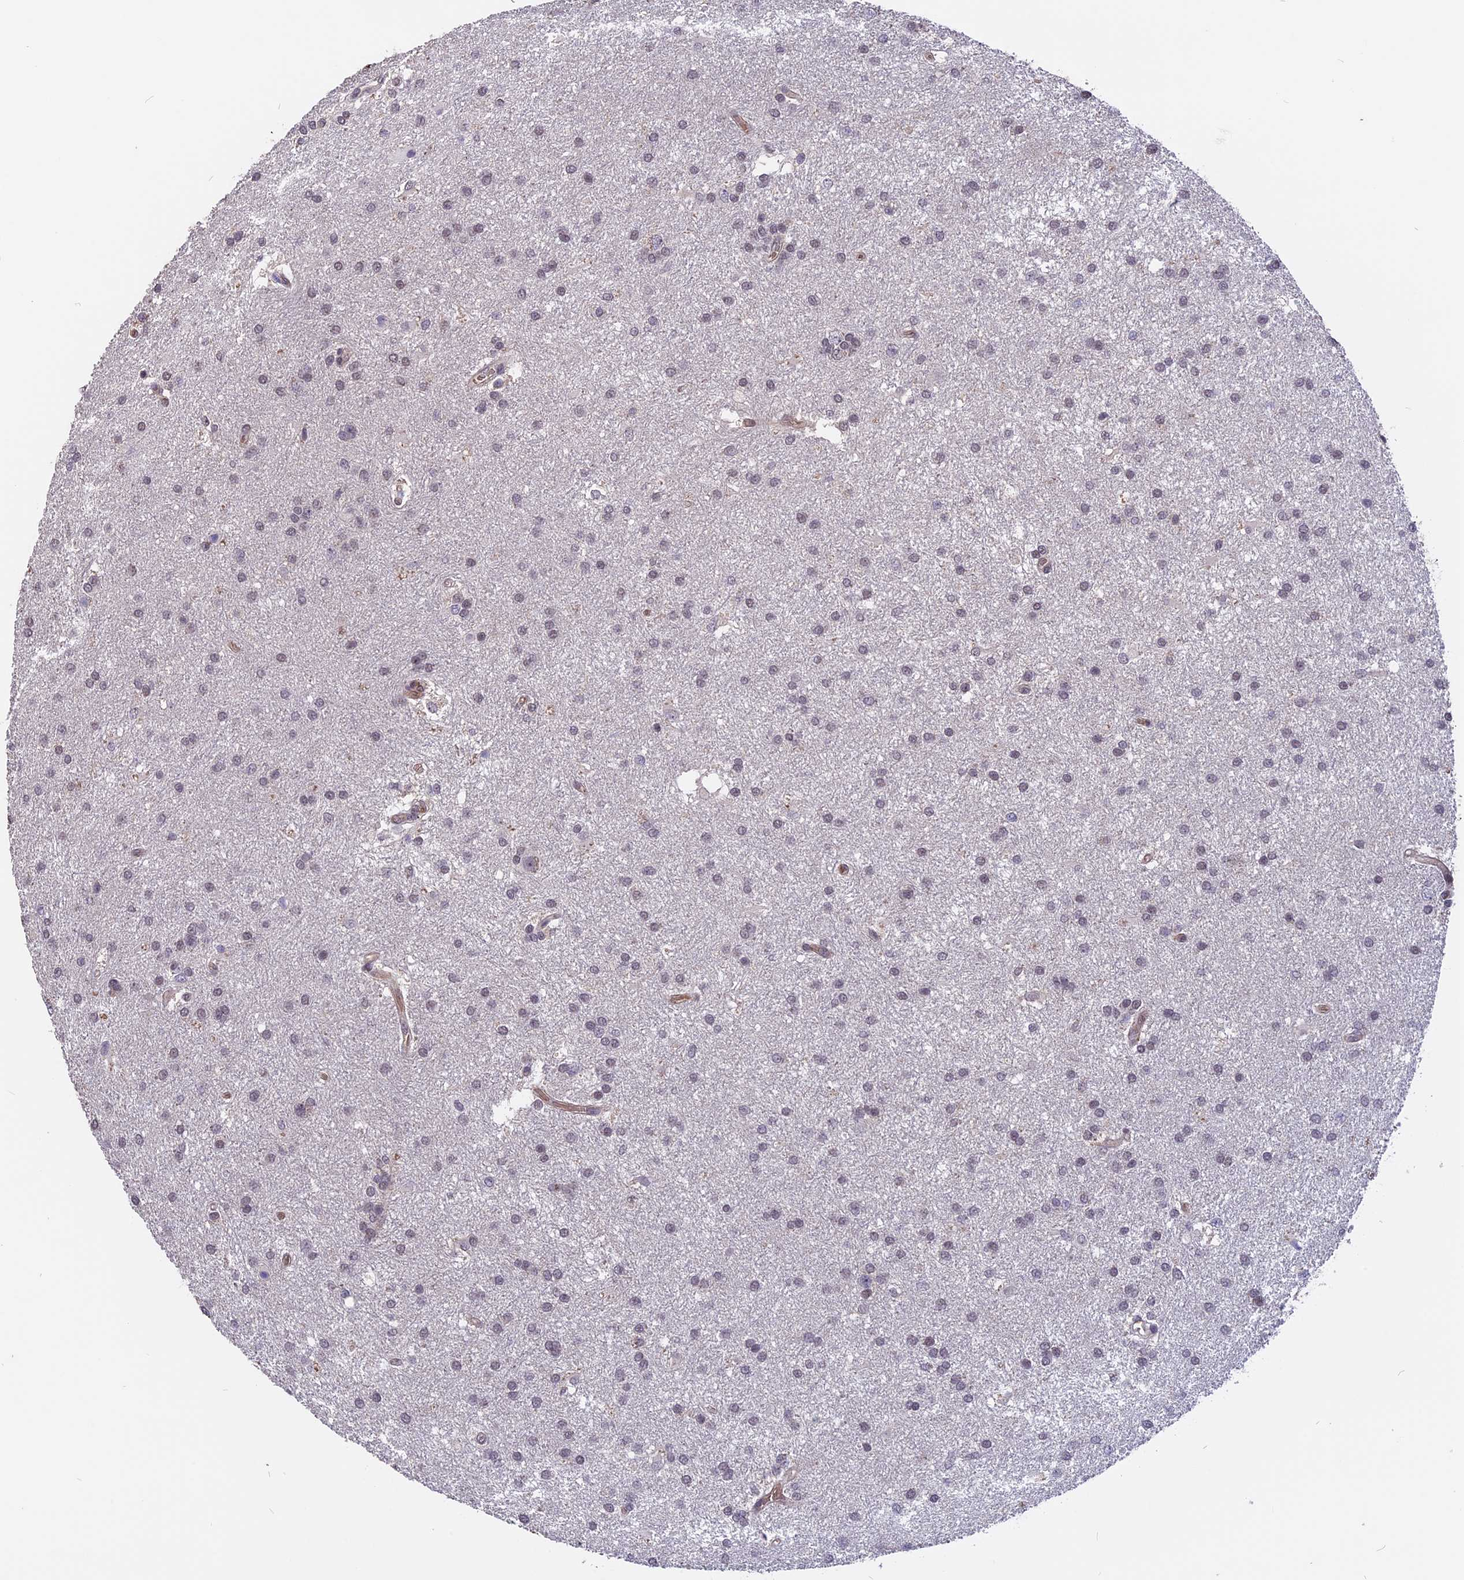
{"staining": {"intensity": "negative", "quantity": "none", "location": "none"}, "tissue": "glioma", "cell_type": "Tumor cells", "image_type": "cancer", "snomed": [{"axis": "morphology", "description": "Glioma, malignant, Low grade"}, {"axis": "topography", "description": "Brain"}], "caption": "Immunohistochemical staining of human glioma demonstrates no significant expression in tumor cells.", "gene": "ZC3H10", "patient": {"sex": "male", "age": 66}}